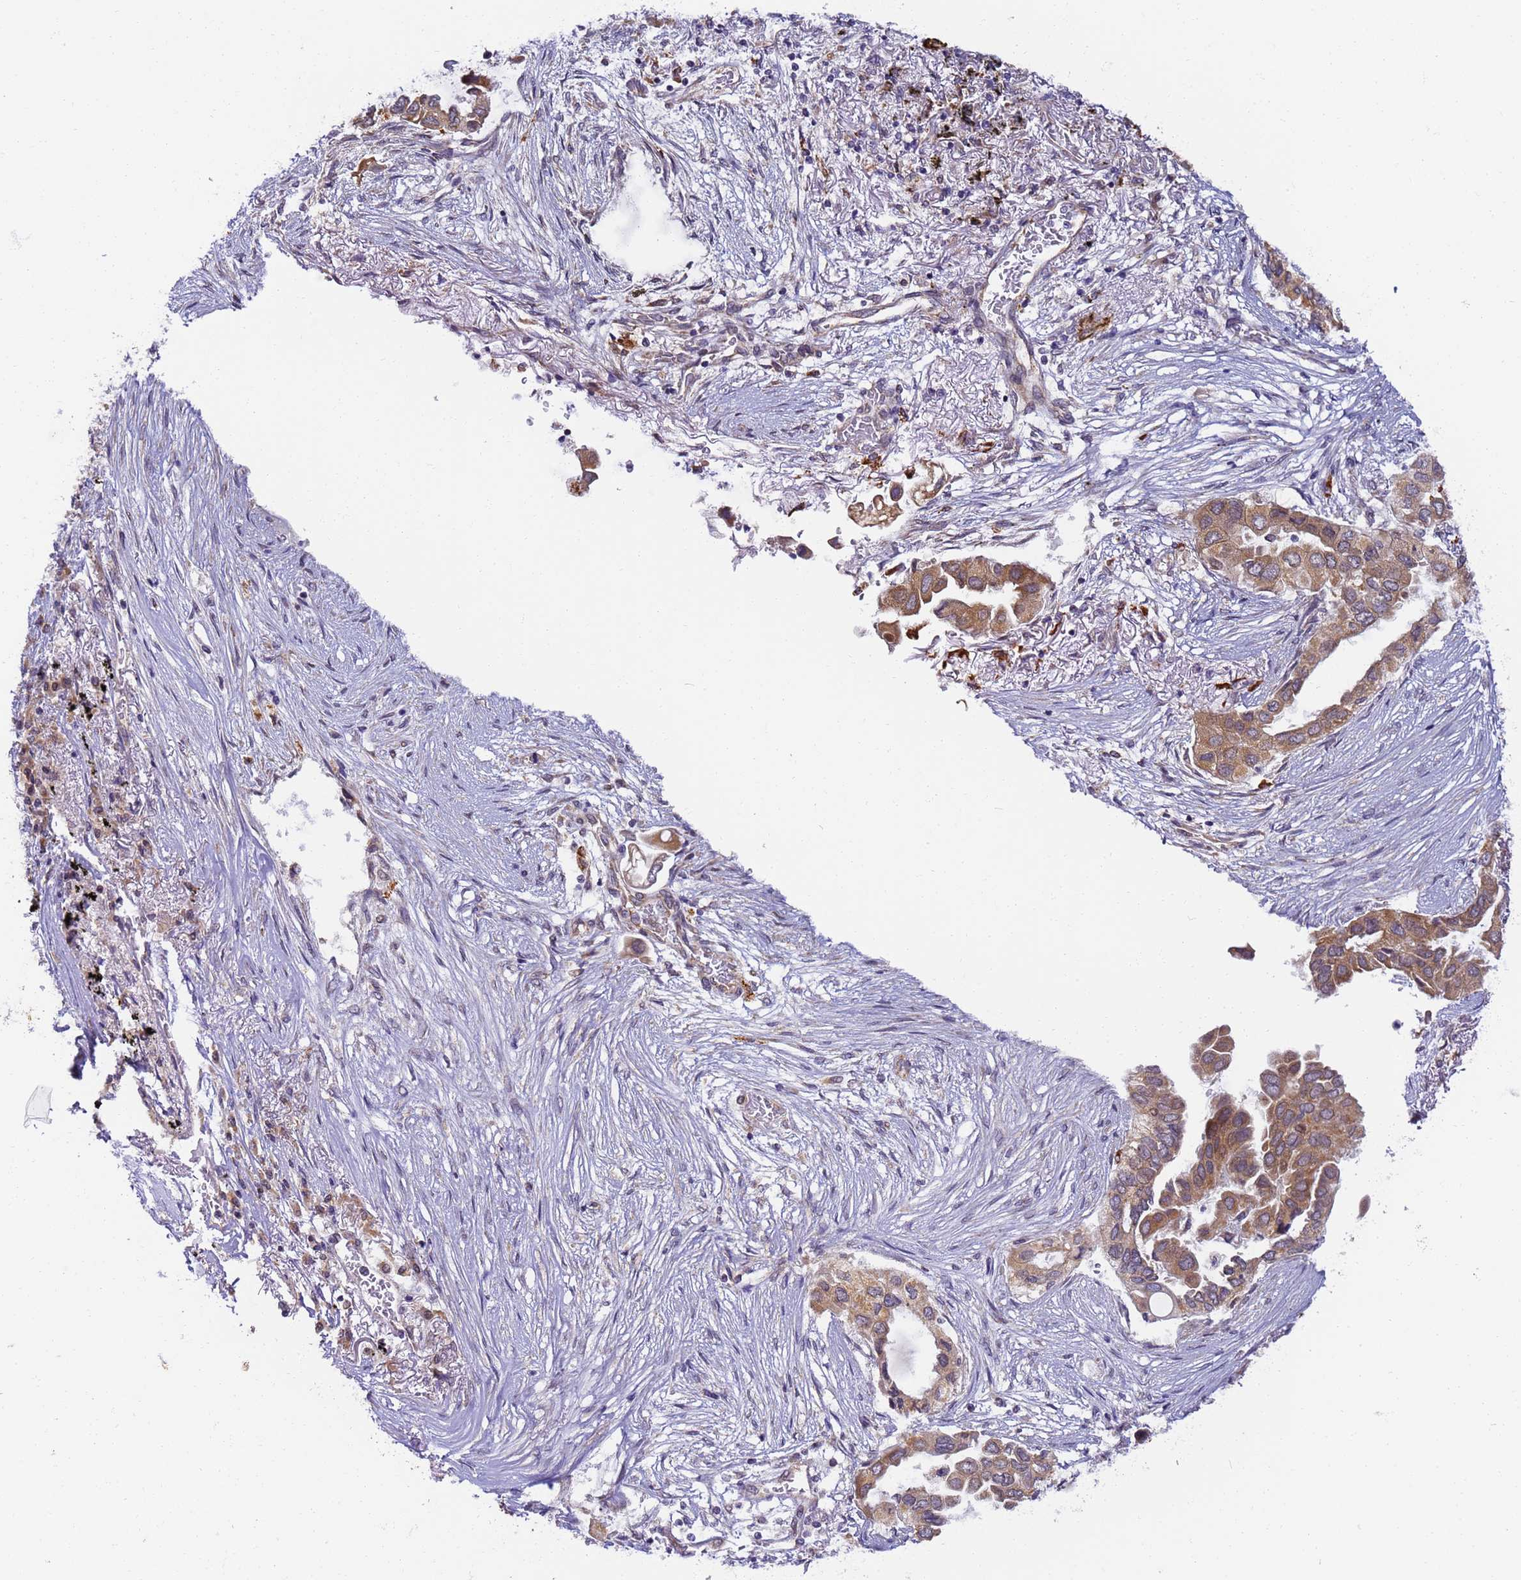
{"staining": {"intensity": "moderate", "quantity": "25%-75%", "location": "cytoplasmic/membranous"}, "tissue": "lung cancer", "cell_type": "Tumor cells", "image_type": "cancer", "snomed": [{"axis": "morphology", "description": "Adenocarcinoma, NOS"}, {"axis": "topography", "description": "Lung"}], "caption": "This histopathology image exhibits IHC staining of lung cancer, with medium moderate cytoplasmic/membranous staining in approximately 25%-75% of tumor cells.", "gene": "RAPGEF3", "patient": {"sex": "female", "age": 76}}